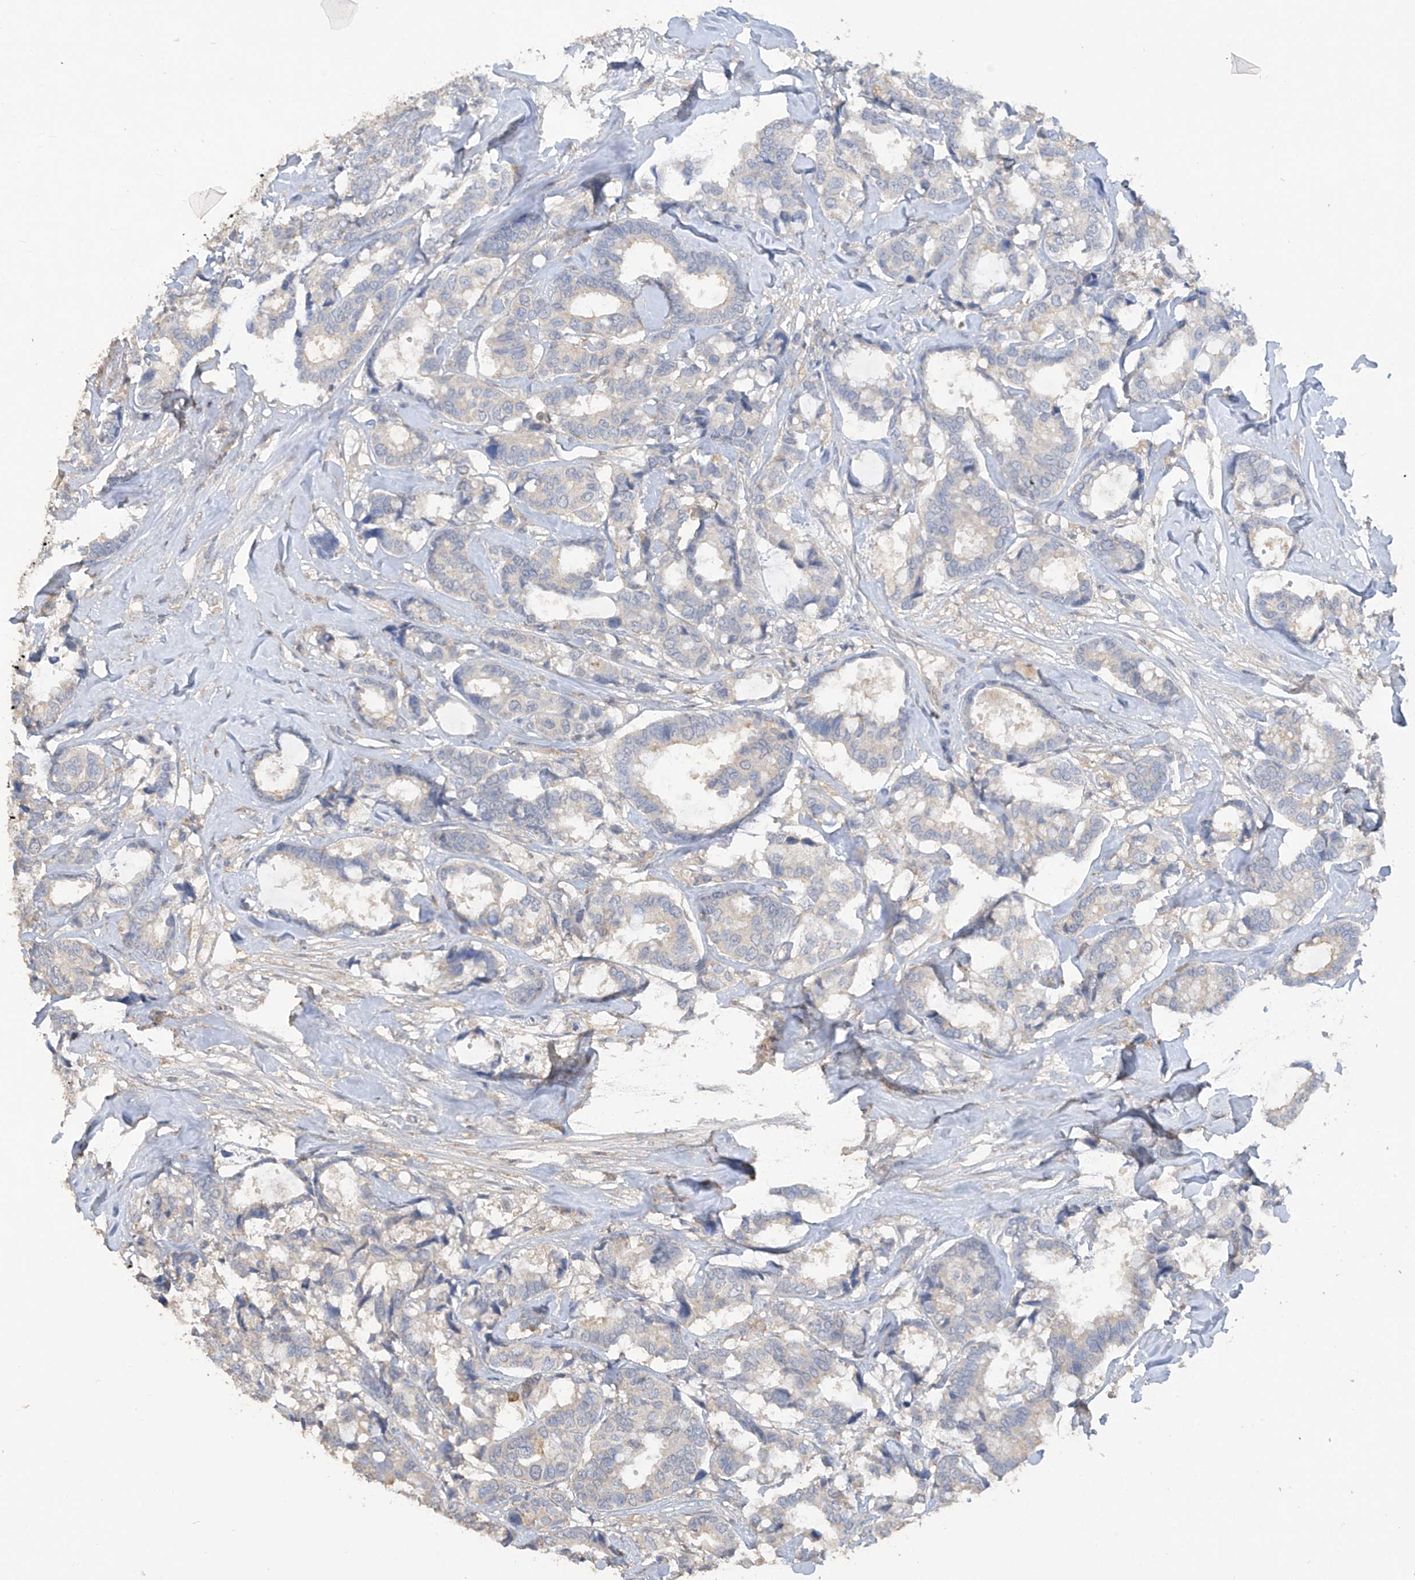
{"staining": {"intensity": "negative", "quantity": "none", "location": "none"}, "tissue": "breast cancer", "cell_type": "Tumor cells", "image_type": "cancer", "snomed": [{"axis": "morphology", "description": "Duct carcinoma"}, {"axis": "topography", "description": "Breast"}], "caption": "There is no significant positivity in tumor cells of infiltrating ductal carcinoma (breast). The staining was performed using DAB (3,3'-diaminobenzidine) to visualize the protein expression in brown, while the nuclei were stained in blue with hematoxylin (Magnification: 20x).", "gene": "HAS3", "patient": {"sex": "female", "age": 87}}